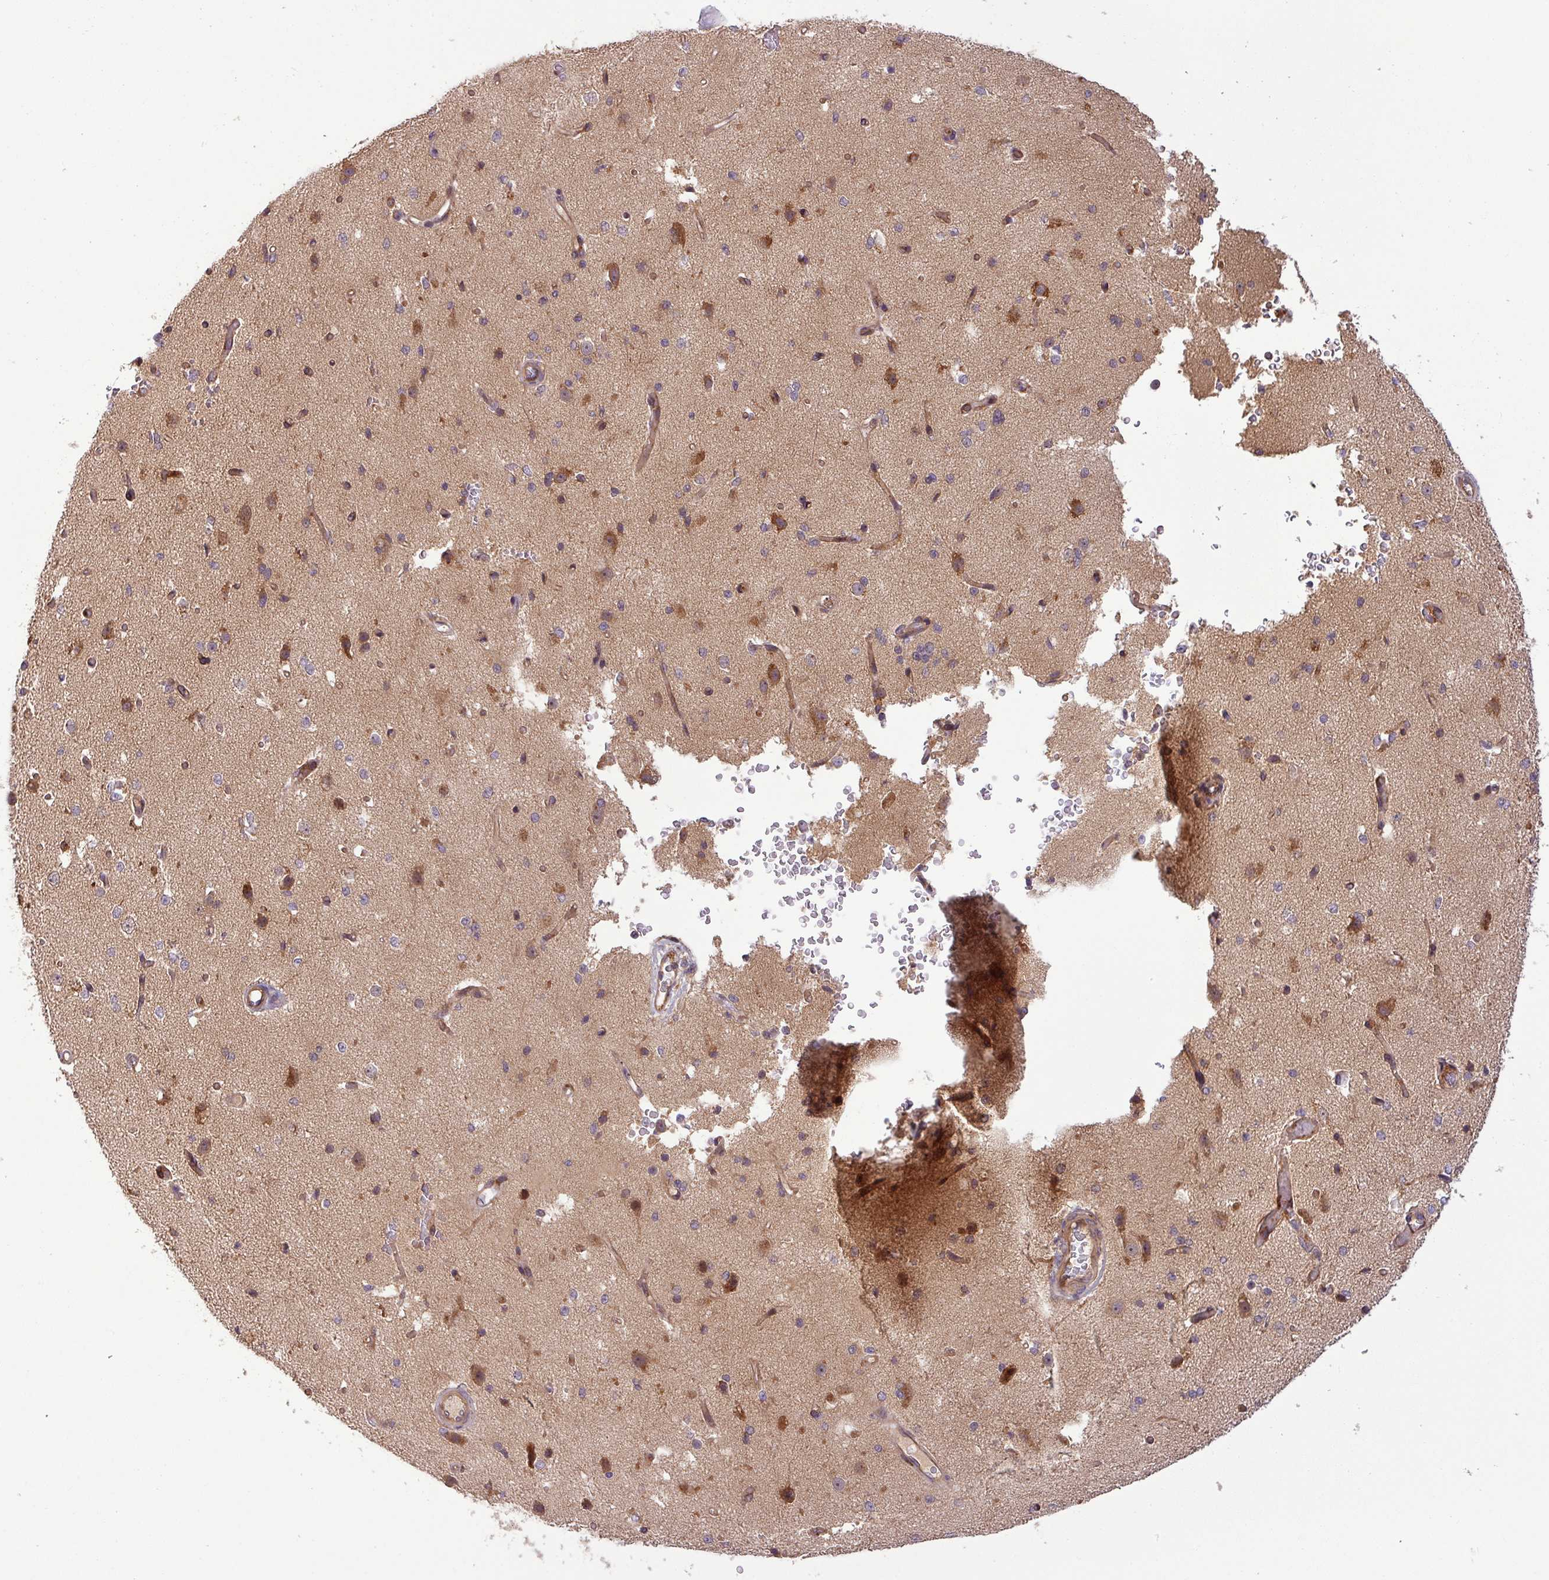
{"staining": {"intensity": "moderate", "quantity": ">75%", "location": "cytoplasmic/membranous"}, "tissue": "cerebral cortex", "cell_type": "Endothelial cells", "image_type": "normal", "snomed": [{"axis": "morphology", "description": "Normal tissue, NOS"}, {"axis": "morphology", "description": "Inflammation, NOS"}, {"axis": "topography", "description": "Cerebral cortex"}], "caption": "Moderate cytoplasmic/membranous staining is seen in approximately >75% of endothelial cells in normal cerebral cortex. (brown staining indicates protein expression, while blue staining denotes nuclei).", "gene": "ART1", "patient": {"sex": "male", "age": 6}}